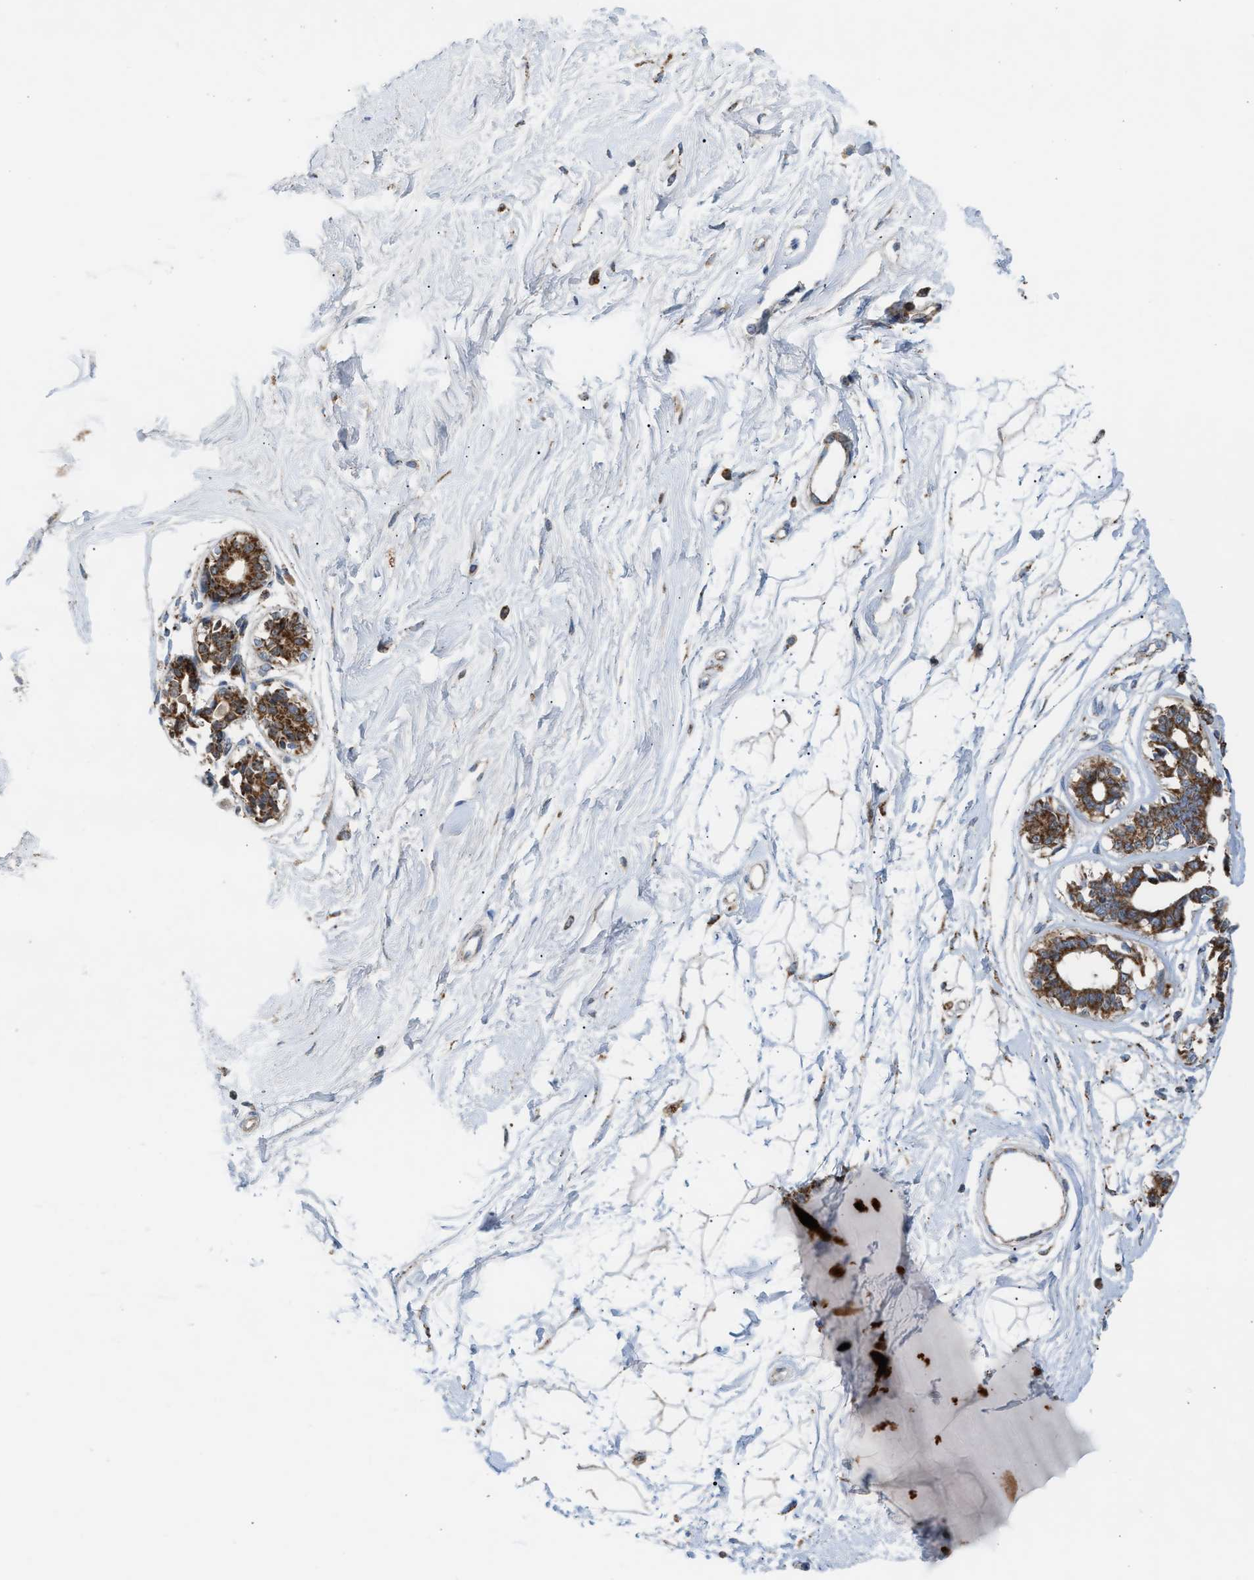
{"staining": {"intensity": "weak", "quantity": ">75%", "location": "cytoplasmic/membranous"}, "tissue": "breast", "cell_type": "Adipocytes", "image_type": "normal", "snomed": [{"axis": "morphology", "description": "Normal tissue, NOS"}, {"axis": "topography", "description": "Breast"}], "caption": "Protein positivity by immunohistochemistry (IHC) displays weak cytoplasmic/membranous staining in approximately >75% of adipocytes in unremarkable breast. Using DAB (brown) and hematoxylin (blue) stains, captured at high magnification using brightfield microscopy.", "gene": "PMPCA", "patient": {"sex": "female", "age": 45}}